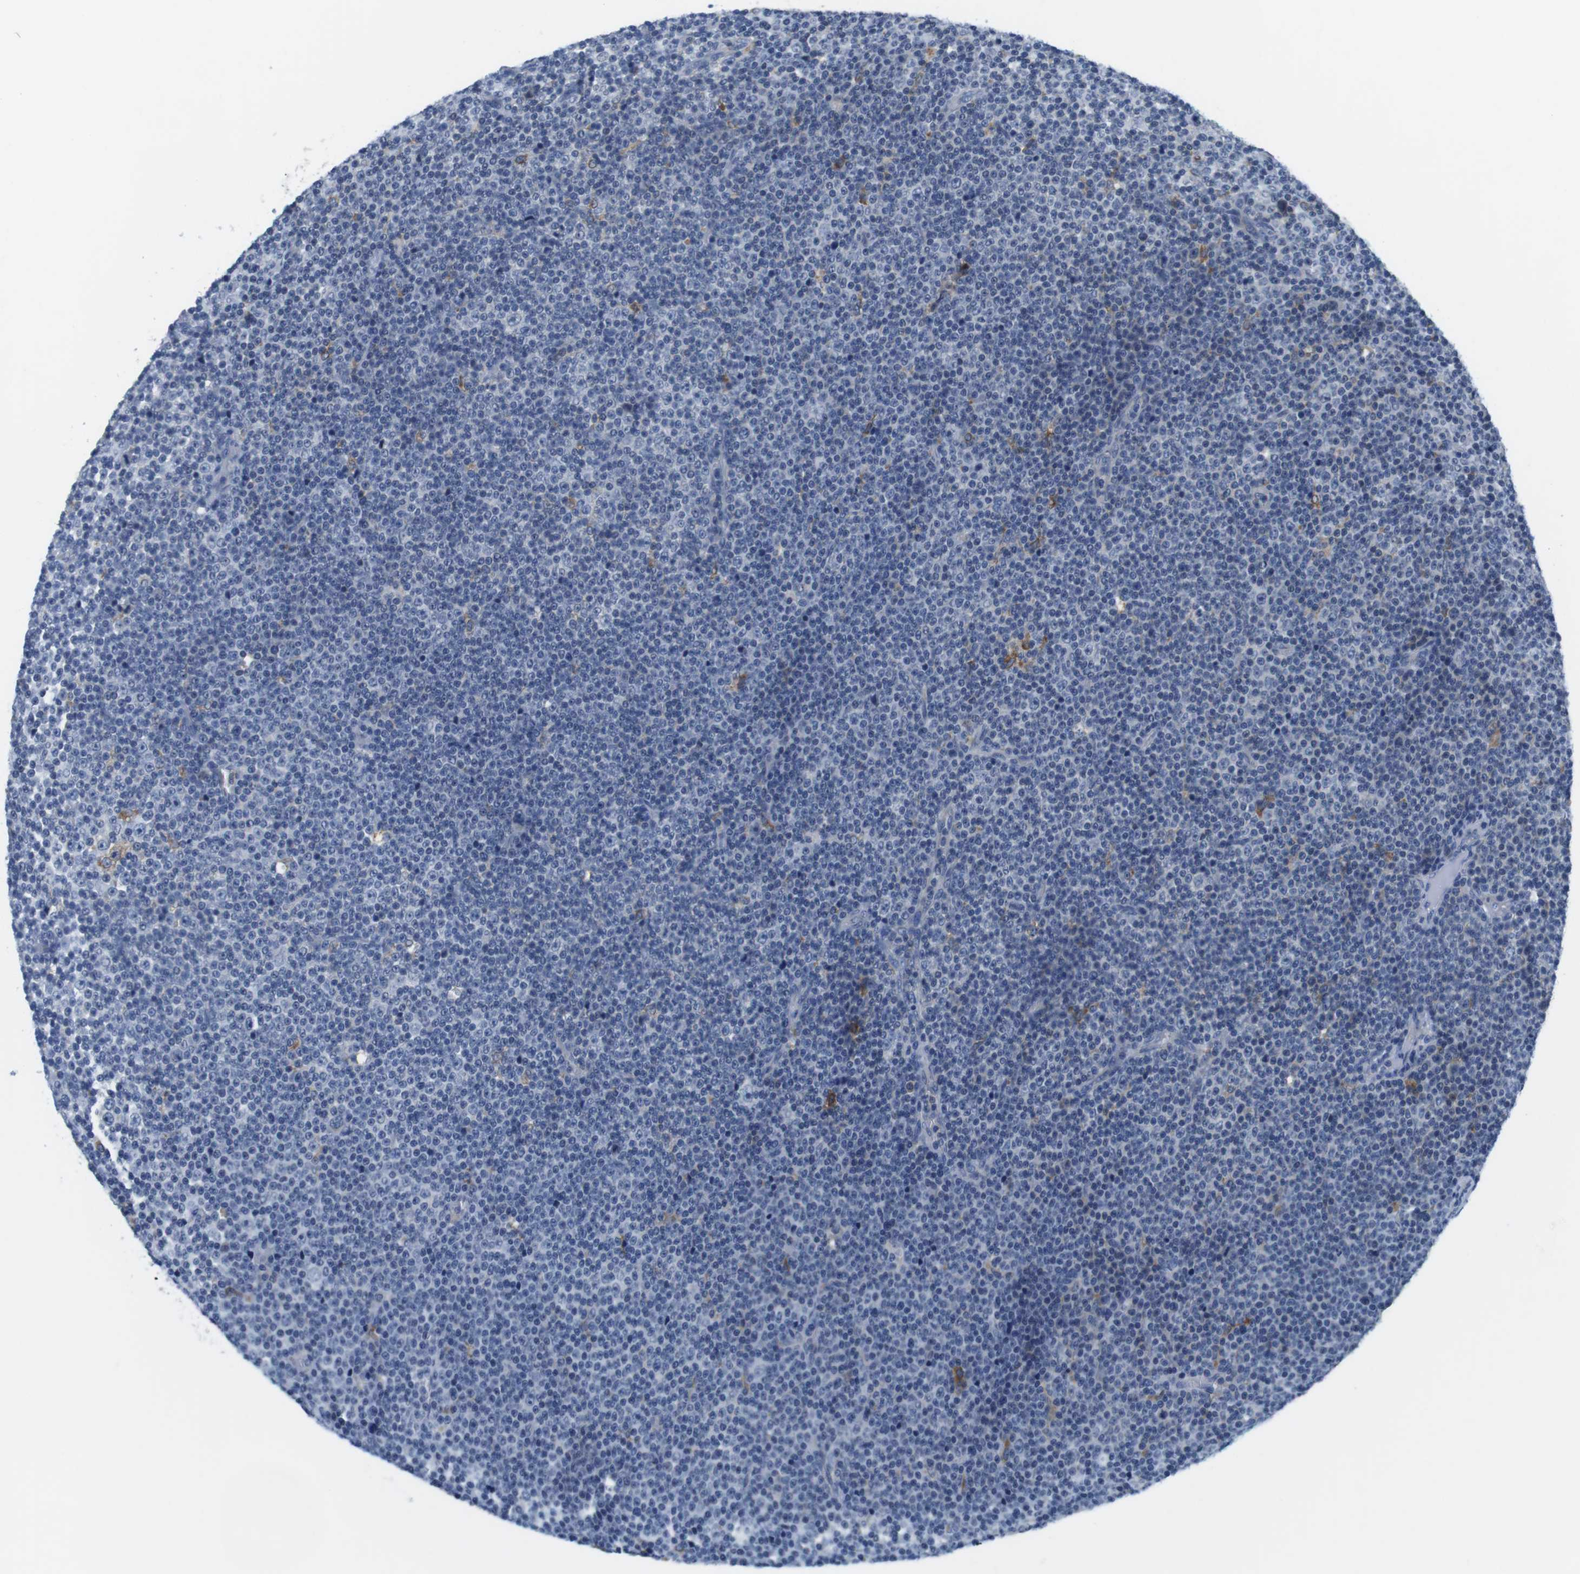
{"staining": {"intensity": "negative", "quantity": "none", "location": "none"}, "tissue": "lymphoma", "cell_type": "Tumor cells", "image_type": "cancer", "snomed": [{"axis": "morphology", "description": "Malignant lymphoma, non-Hodgkin's type, Low grade"}, {"axis": "topography", "description": "Lymph node"}], "caption": "Protein analysis of lymphoma demonstrates no significant positivity in tumor cells.", "gene": "CNGA2", "patient": {"sex": "female", "age": 67}}